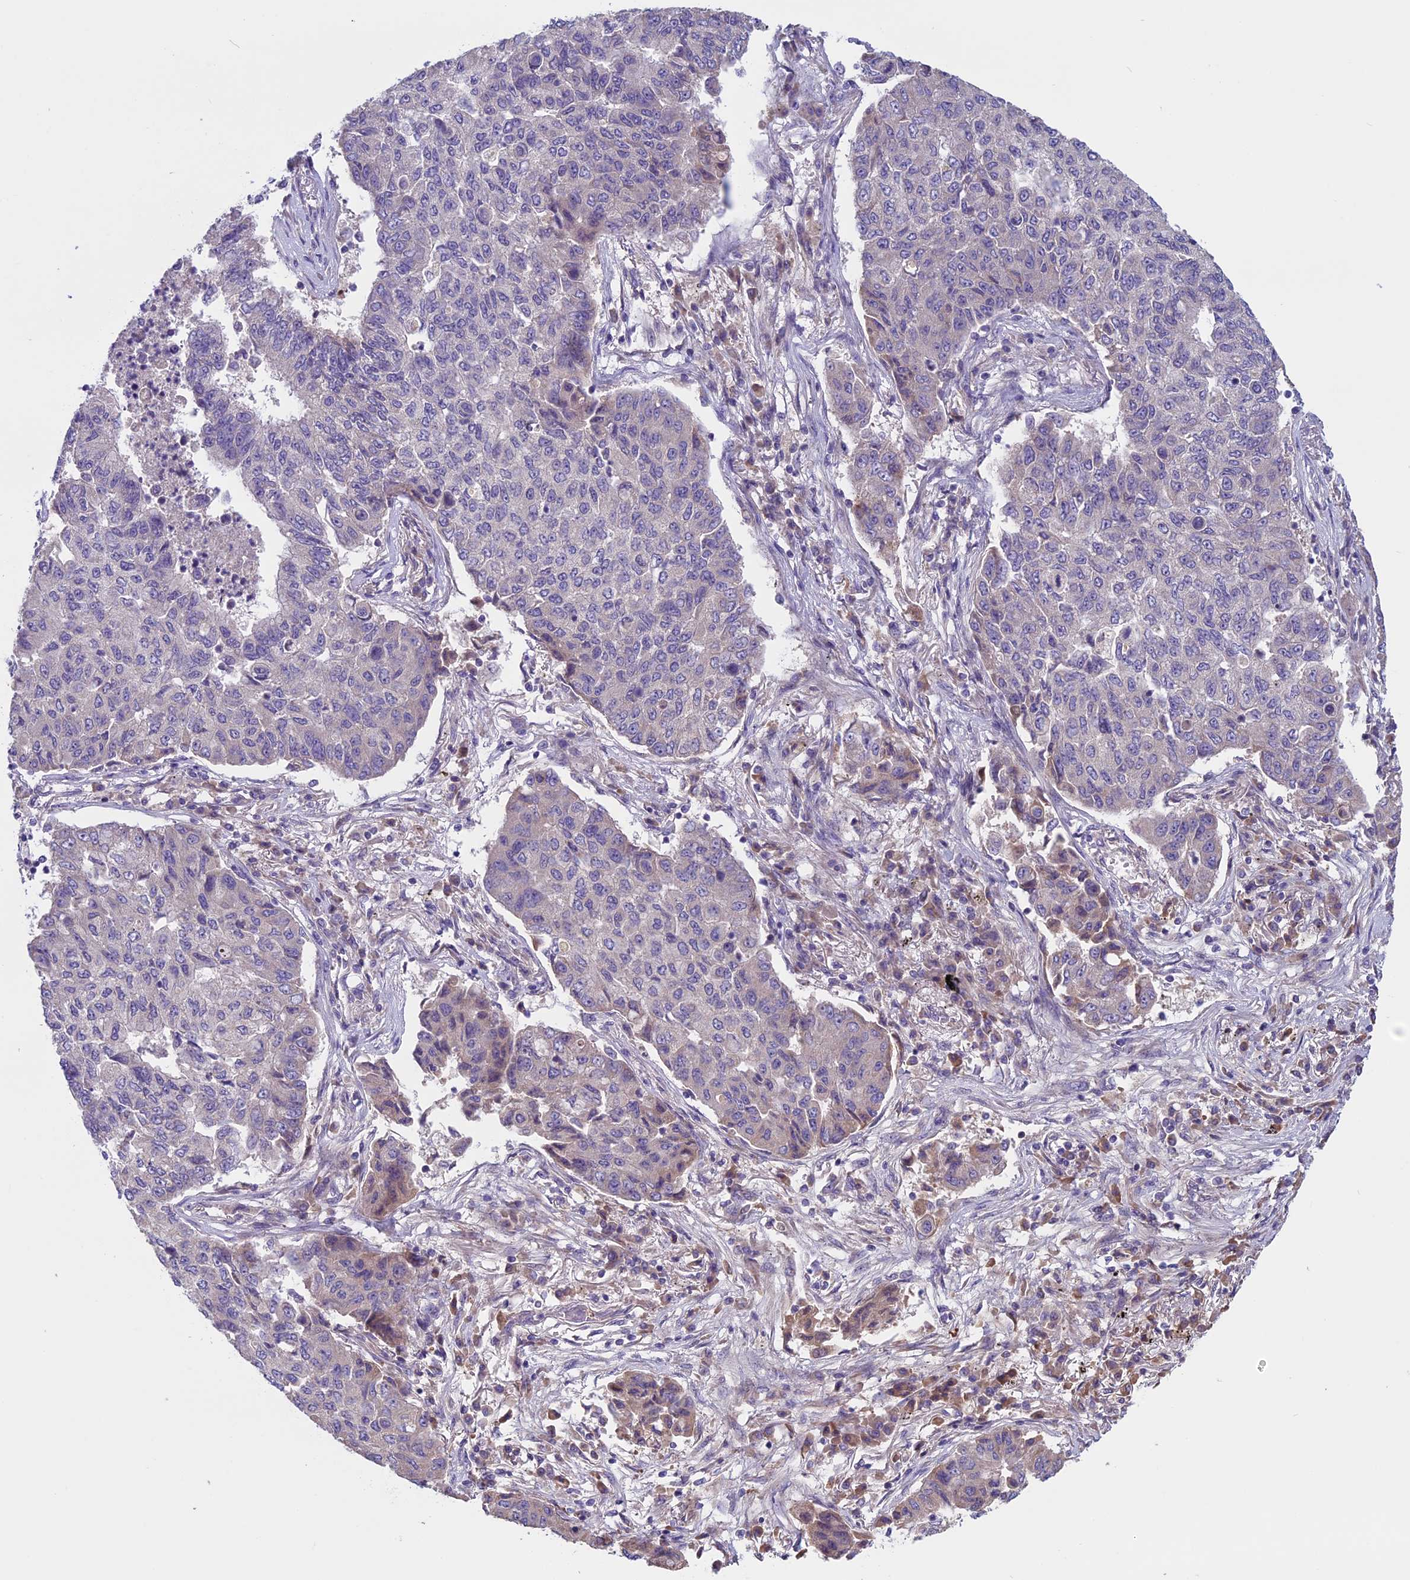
{"staining": {"intensity": "negative", "quantity": "none", "location": "none"}, "tissue": "lung cancer", "cell_type": "Tumor cells", "image_type": "cancer", "snomed": [{"axis": "morphology", "description": "Squamous cell carcinoma, NOS"}, {"axis": "topography", "description": "Lung"}], "caption": "This histopathology image is of squamous cell carcinoma (lung) stained with immunohistochemistry to label a protein in brown with the nuclei are counter-stained blue. There is no expression in tumor cells.", "gene": "DCTN5", "patient": {"sex": "male", "age": 74}}